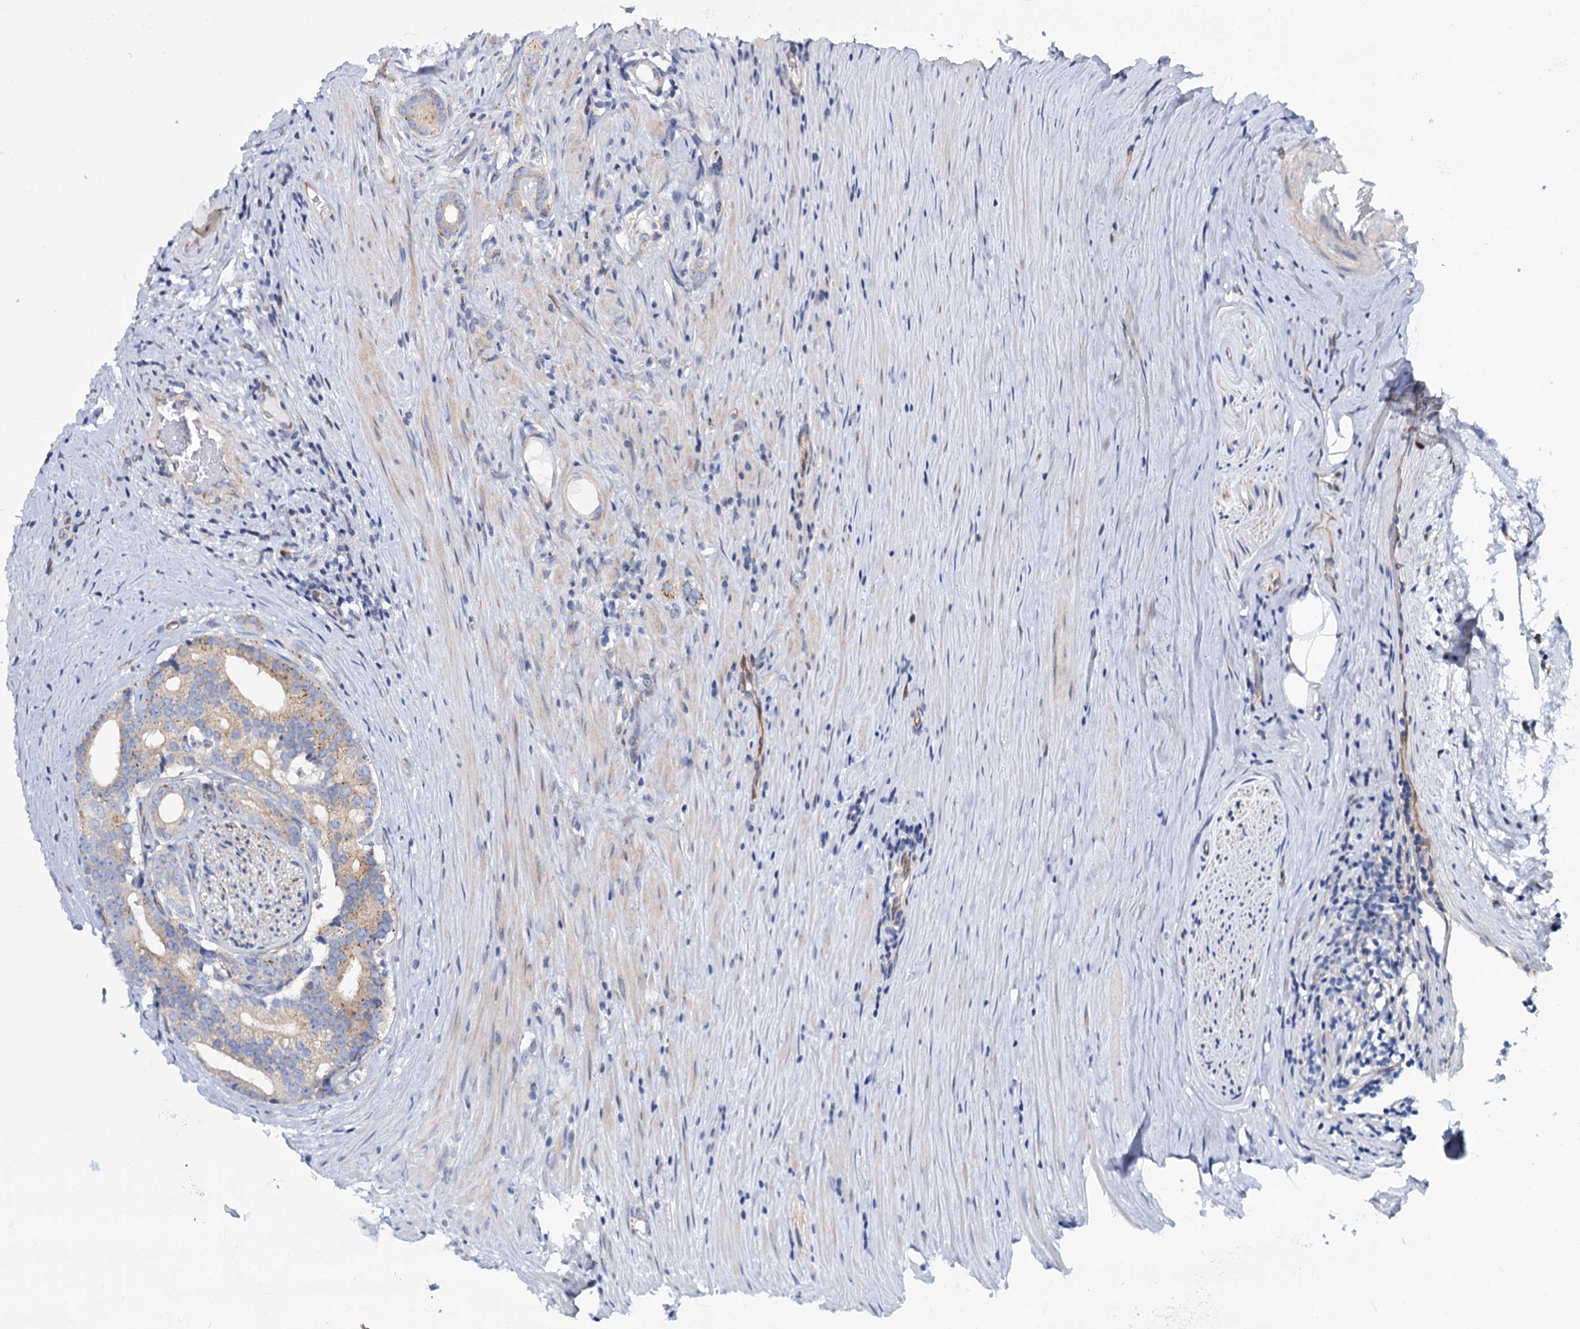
{"staining": {"intensity": "weak", "quantity": "25%-75%", "location": "cytoplasmic/membranous"}, "tissue": "prostate cancer", "cell_type": "Tumor cells", "image_type": "cancer", "snomed": [{"axis": "morphology", "description": "Adenocarcinoma, Low grade"}, {"axis": "topography", "description": "Prostate"}], "caption": "Immunohistochemical staining of prostate cancer (adenocarcinoma (low-grade)) exhibits low levels of weak cytoplasmic/membranous staining in about 25%-75% of tumor cells.", "gene": "PSEN1", "patient": {"sex": "male", "age": 71}}